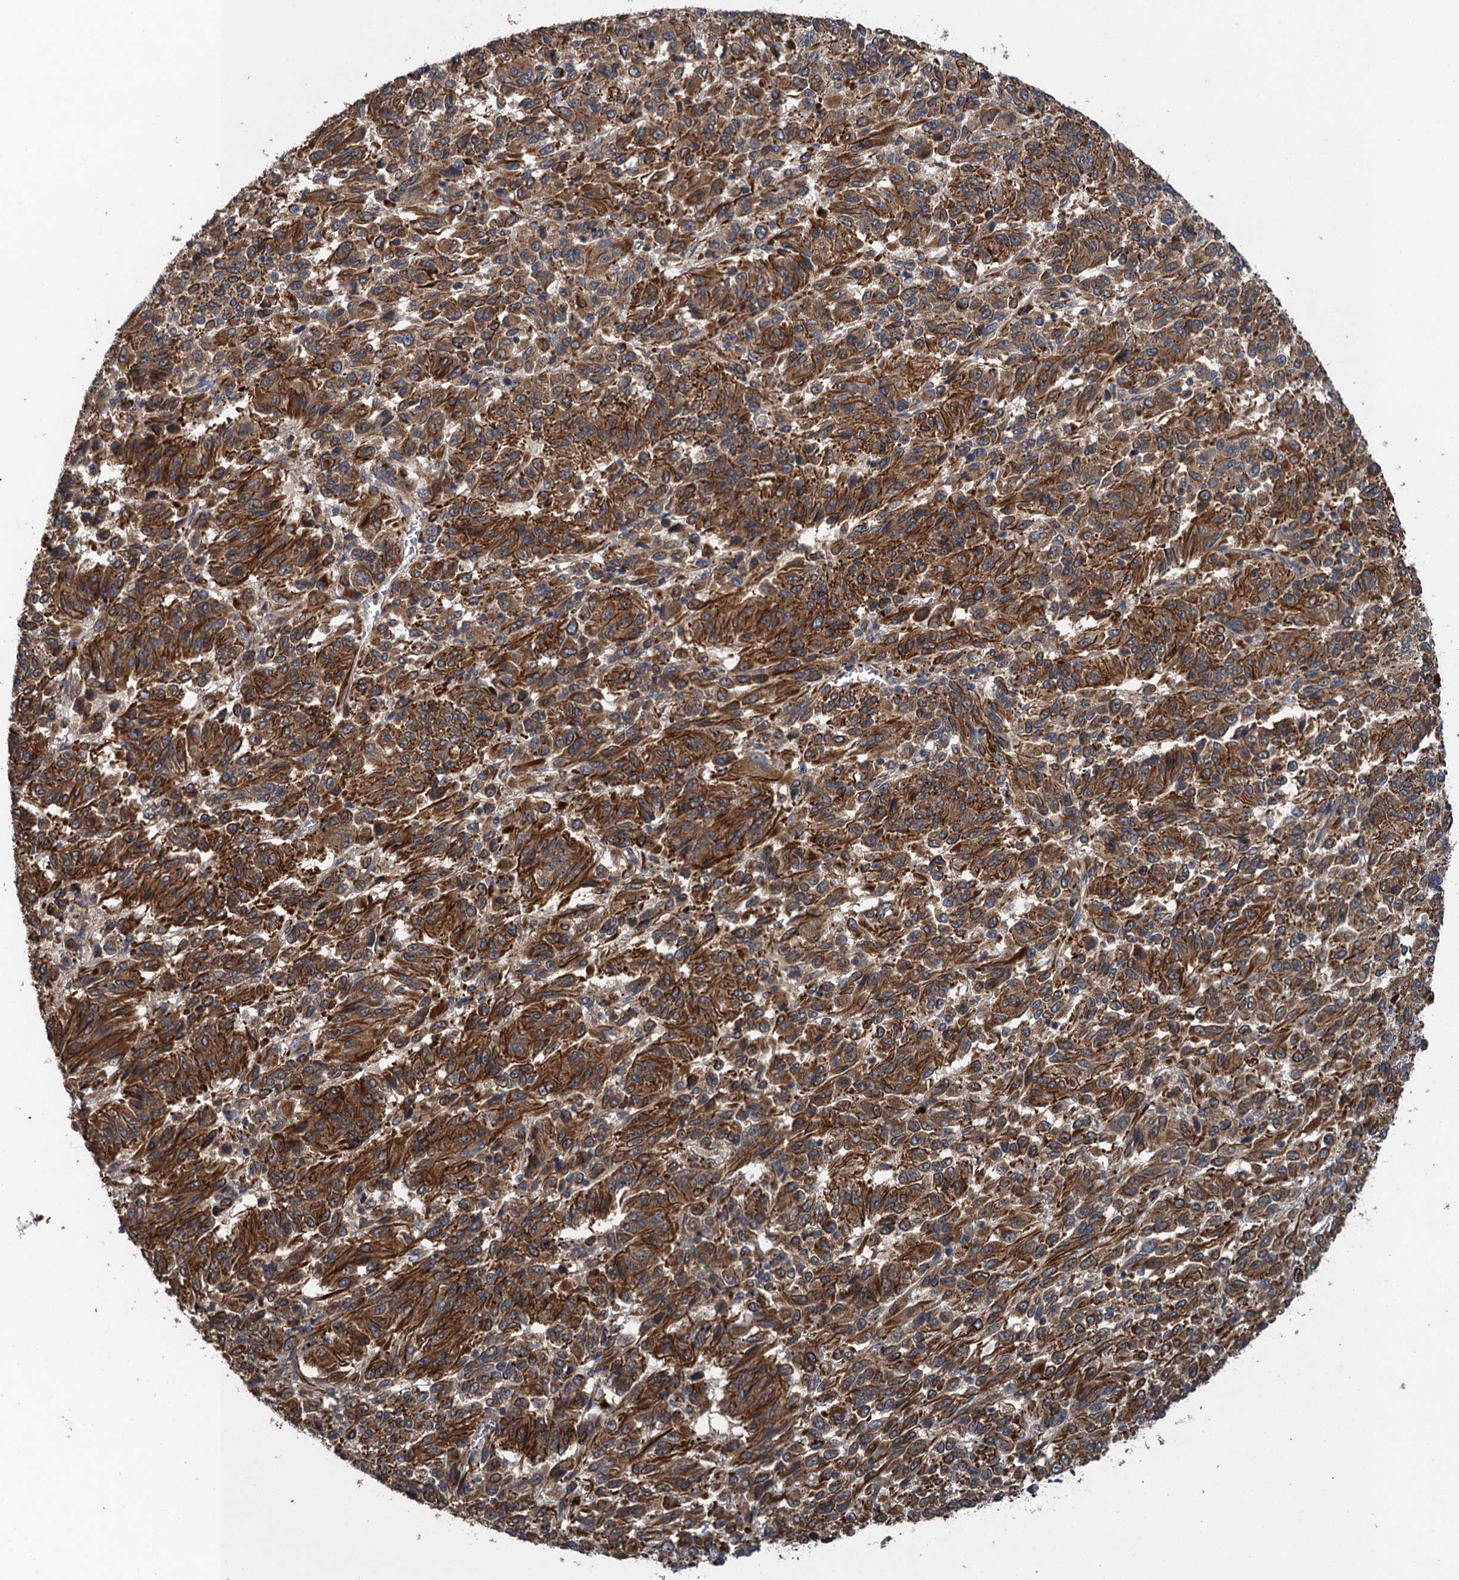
{"staining": {"intensity": "moderate", "quantity": ">75%", "location": "cytoplasmic/membranous"}, "tissue": "melanoma", "cell_type": "Tumor cells", "image_type": "cancer", "snomed": [{"axis": "morphology", "description": "Malignant melanoma, Metastatic site"}, {"axis": "topography", "description": "Lung"}], "caption": "Malignant melanoma (metastatic site) stained for a protein (brown) shows moderate cytoplasmic/membranous positive expression in about >75% of tumor cells.", "gene": "CNTN5", "patient": {"sex": "male", "age": 64}}